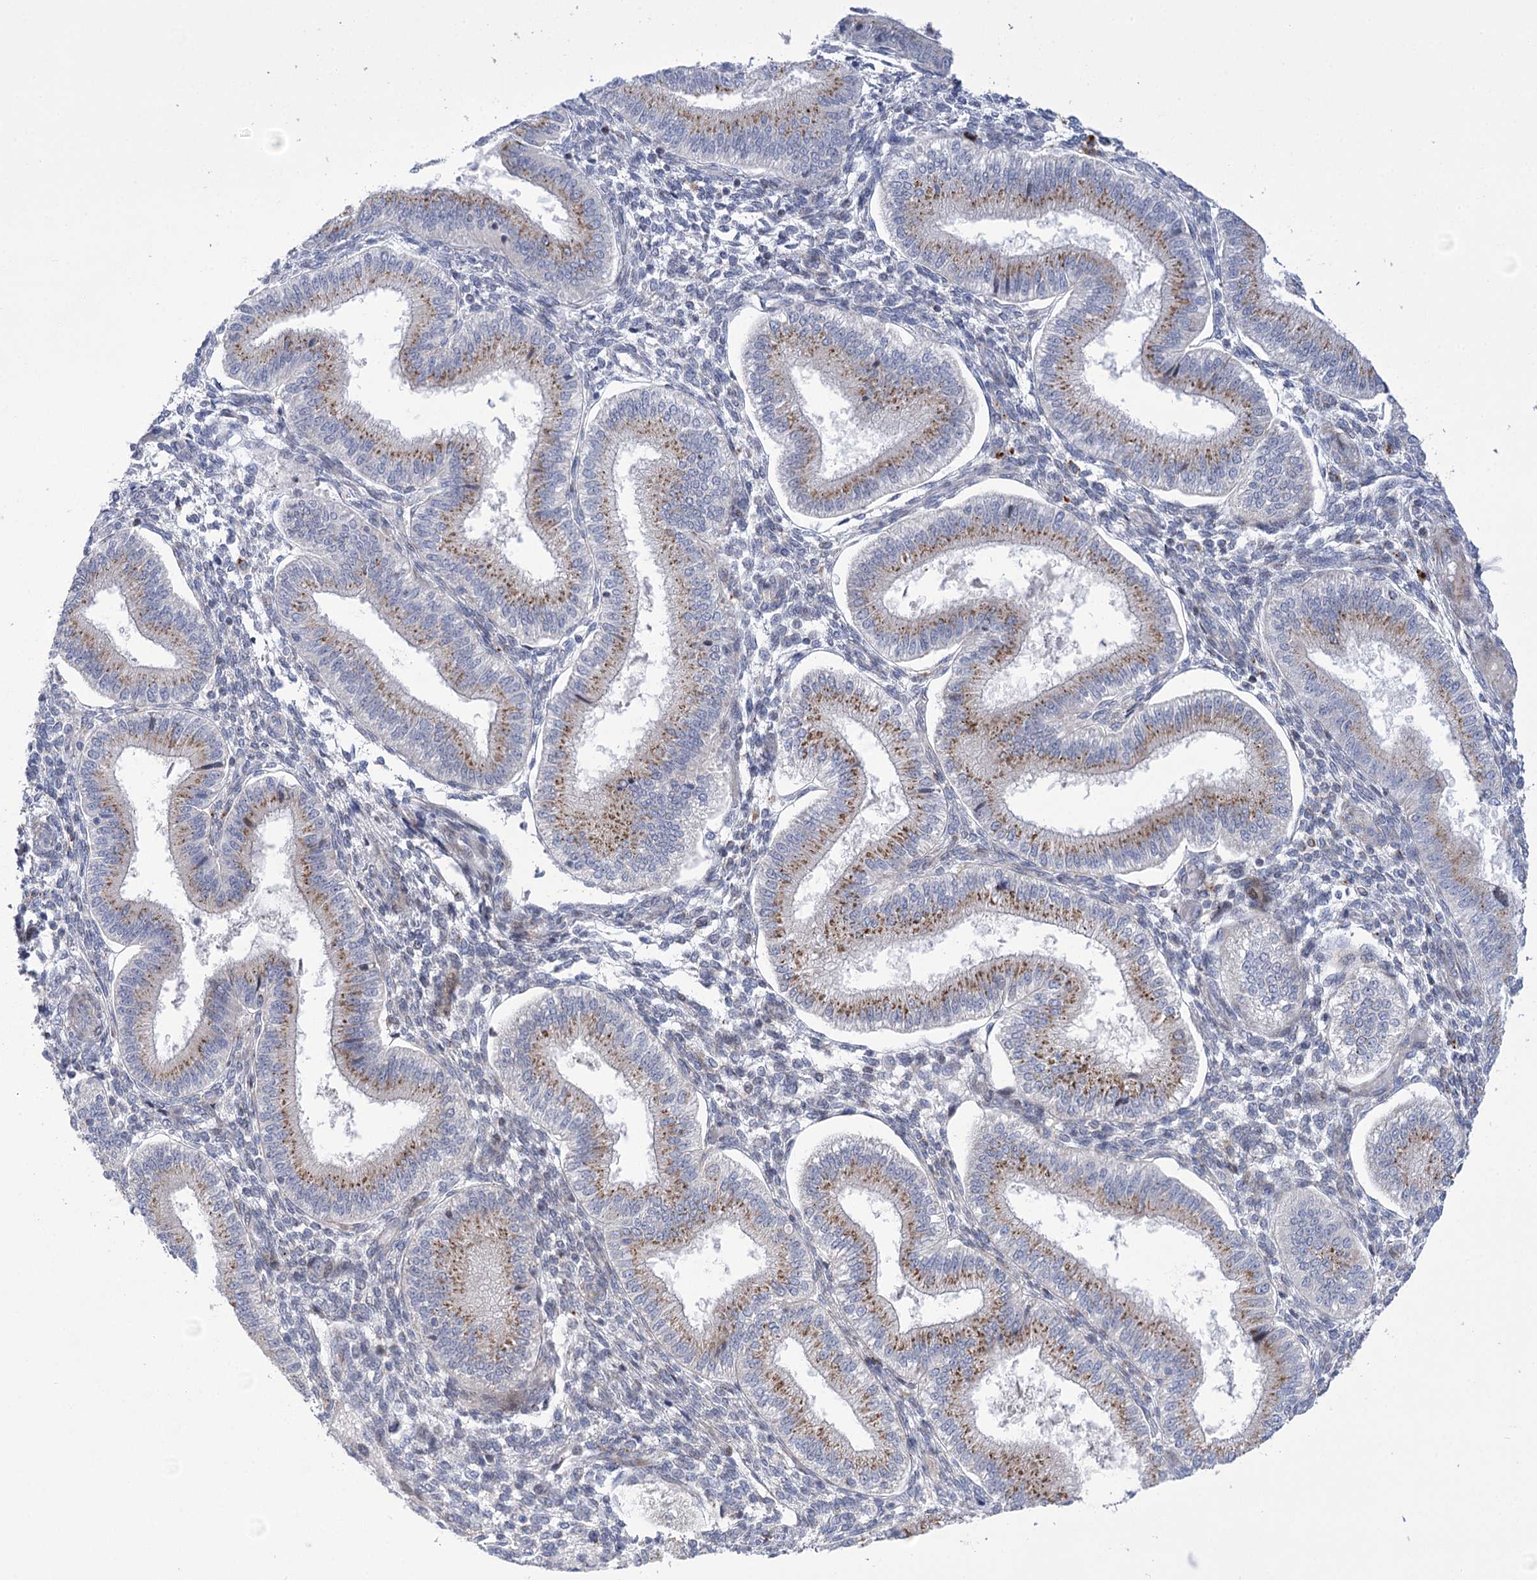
{"staining": {"intensity": "negative", "quantity": "none", "location": "none"}, "tissue": "endometrium", "cell_type": "Cells in endometrial stroma", "image_type": "normal", "snomed": [{"axis": "morphology", "description": "Normal tissue, NOS"}, {"axis": "topography", "description": "Endometrium"}], "caption": "Endometrium stained for a protein using IHC displays no expression cells in endometrial stroma.", "gene": "NME7", "patient": {"sex": "female", "age": 39}}